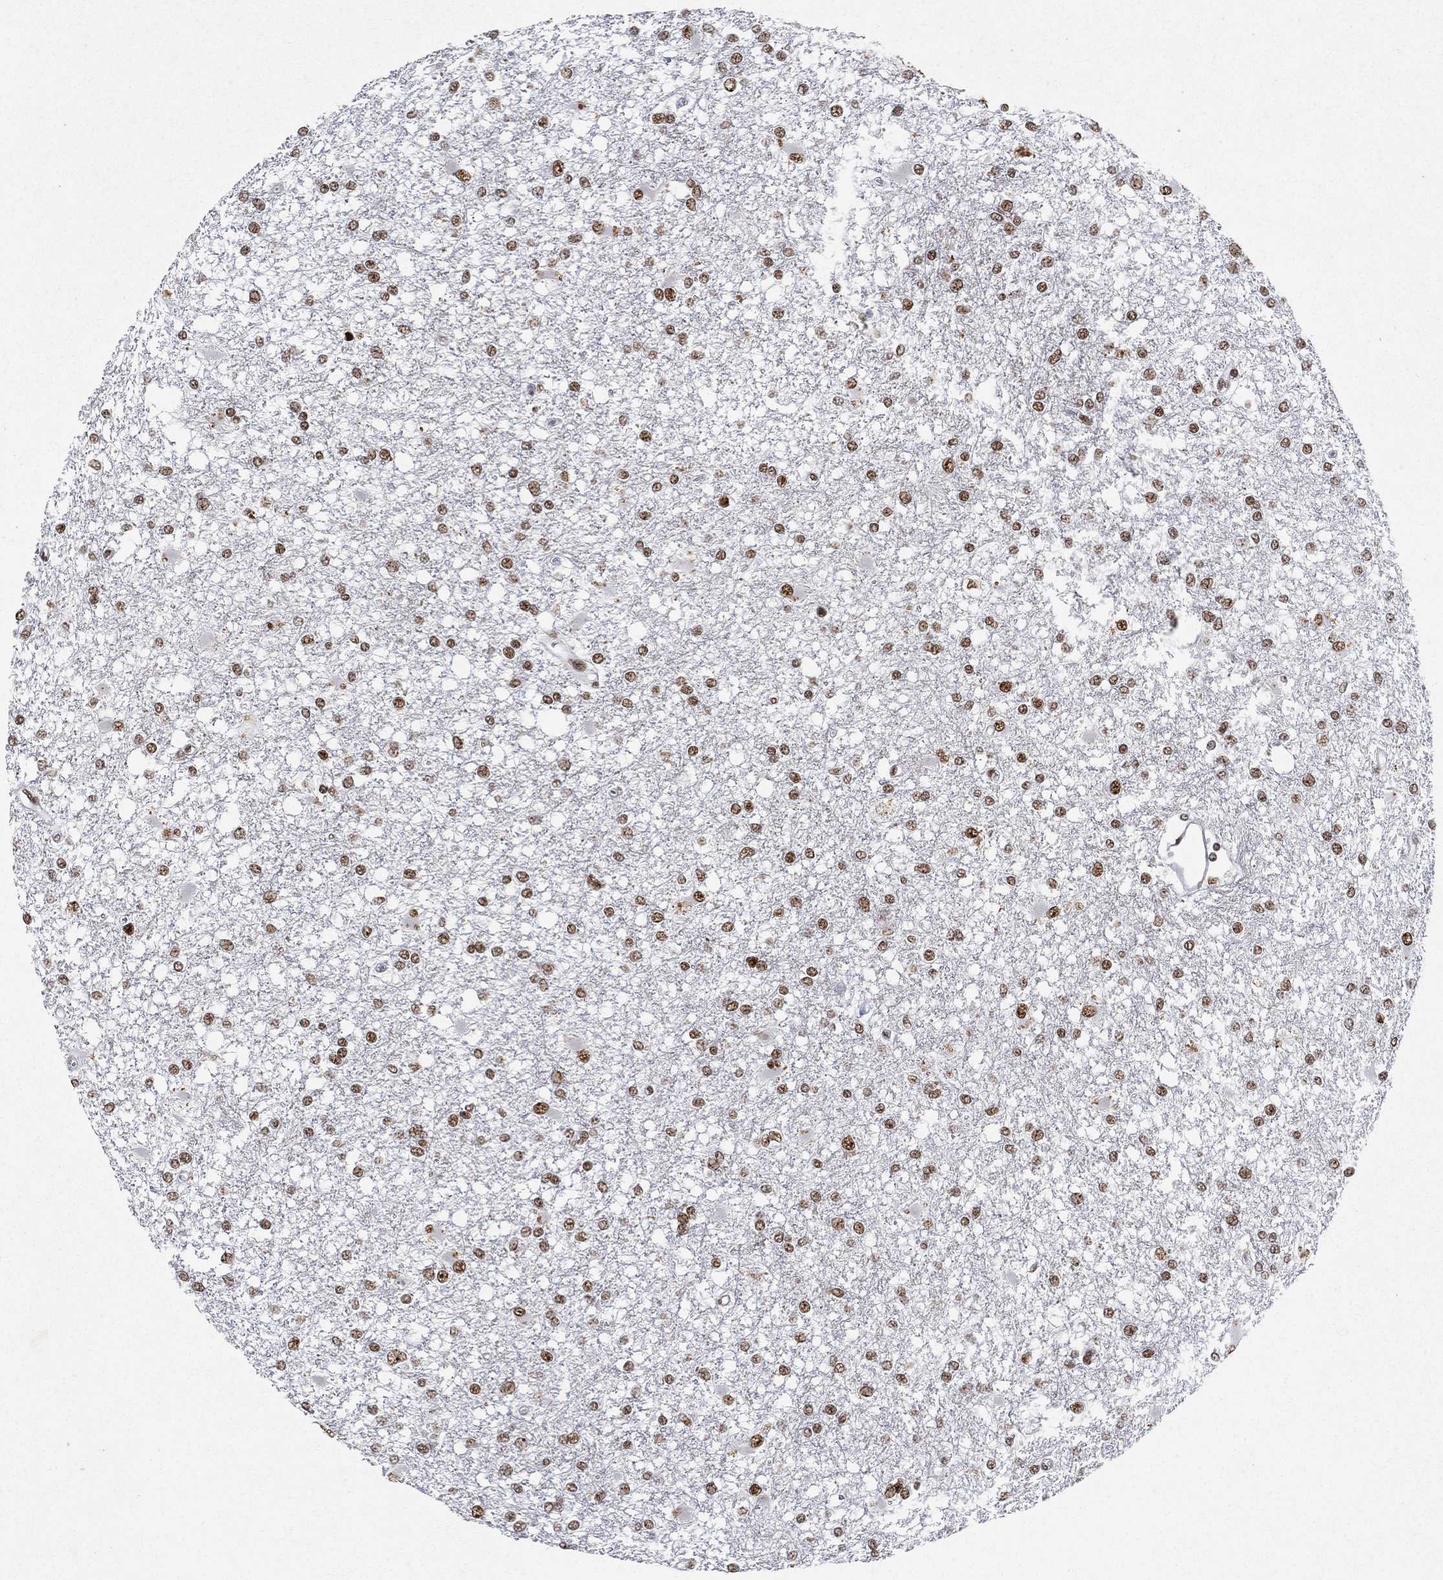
{"staining": {"intensity": "strong", "quantity": ">75%", "location": "nuclear"}, "tissue": "glioma", "cell_type": "Tumor cells", "image_type": "cancer", "snomed": [{"axis": "morphology", "description": "Glioma, malignant, High grade"}, {"axis": "topography", "description": "Cerebral cortex"}], "caption": "Immunohistochemical staining of human malignant glioma (high-grade) shows strong nuclear protein positivity in about >75% of tumor cells.", "gene": "DDX27", "patient": {"sex": "male", "age": 79}}